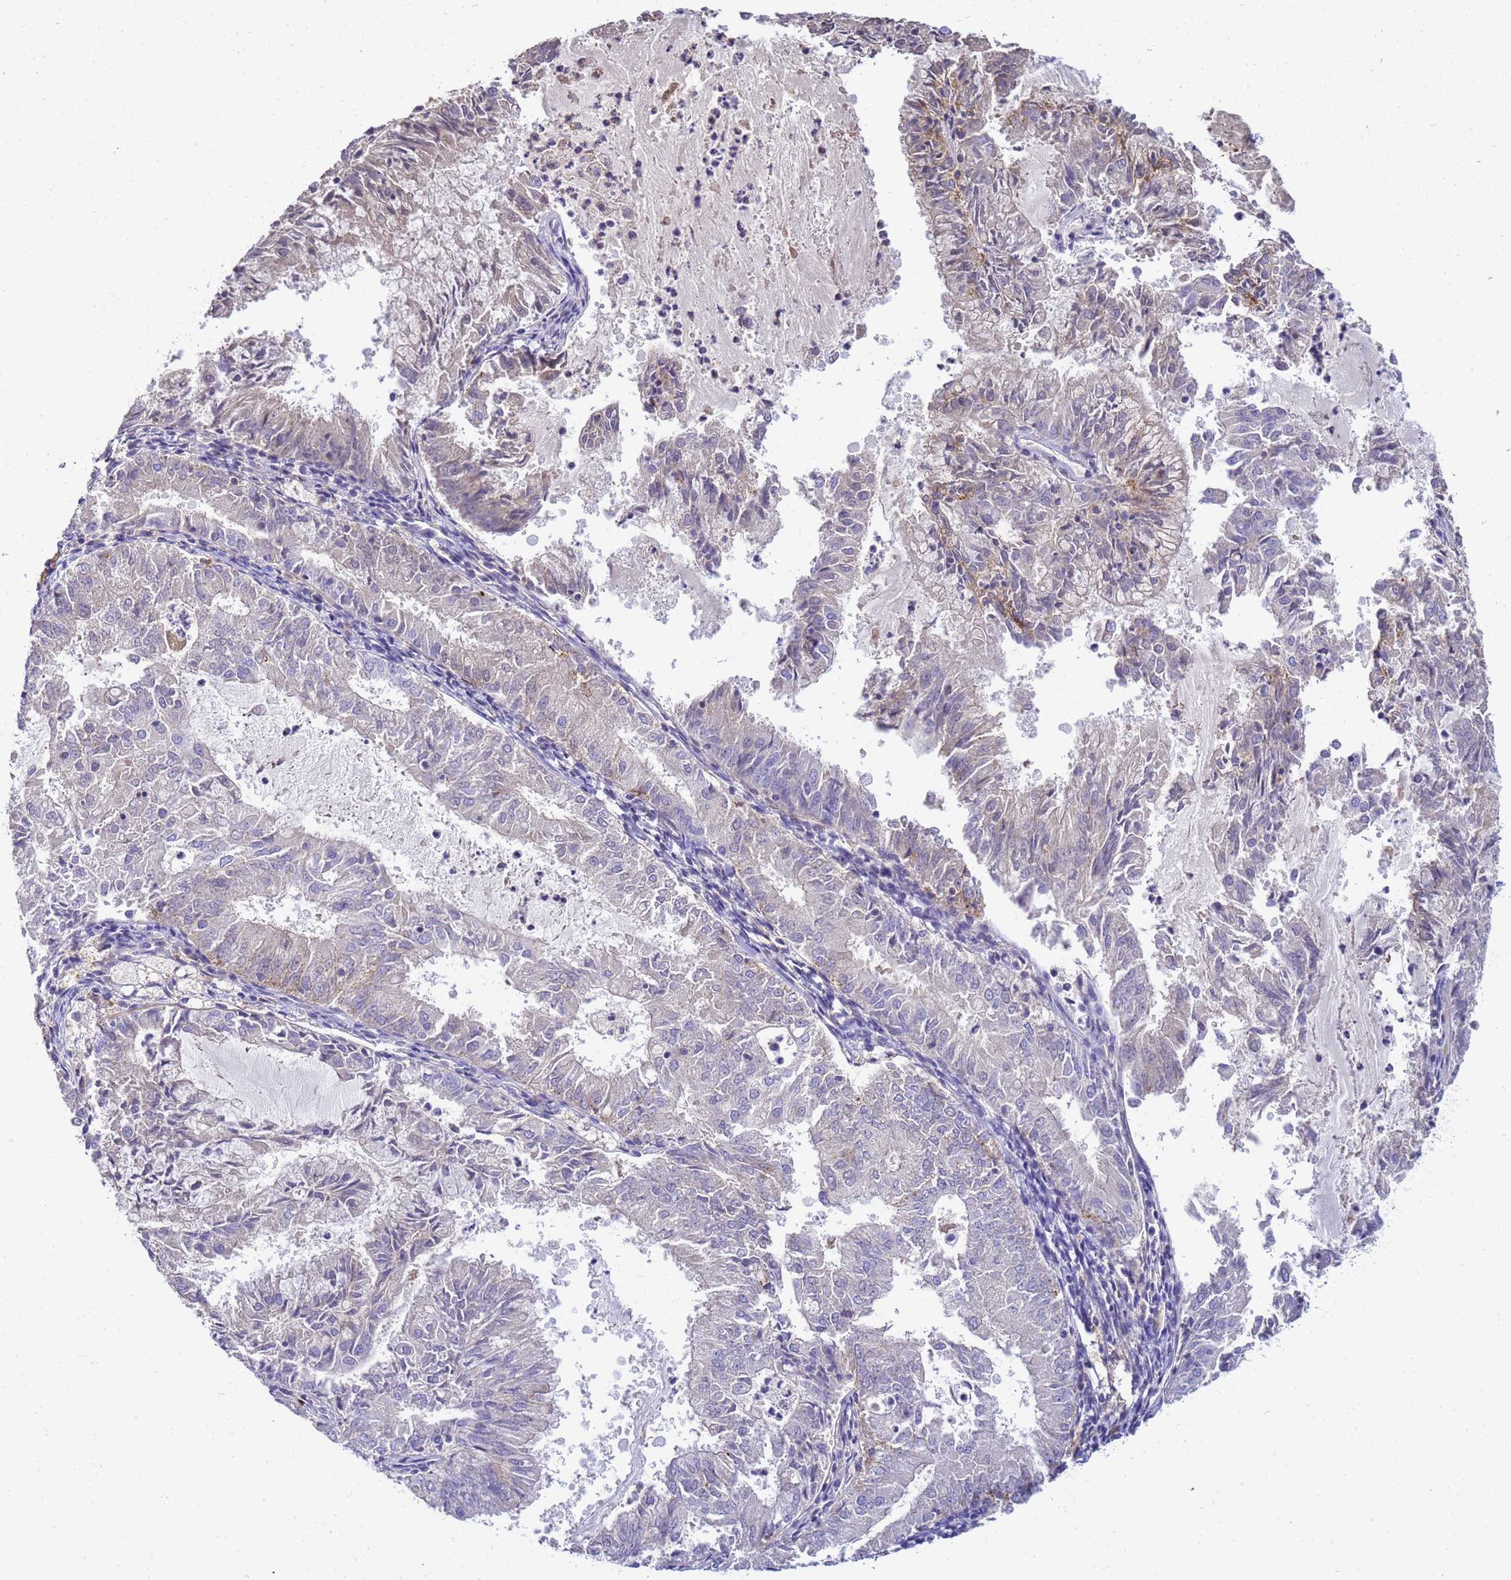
{"staining": {"intensity": "negative", "quantity": "none", "location": "none"}, "tissue": "endometrial cancer", "cell_type": "Tumor cells", "image_type": "cancer", "snomed": [{"axis": "morphology", "description": "Adenocarcinoma, NOS"}, {"axis": "topography", "description": "Endometrium"}], "caption": "Endometrial adenocarcinoma was stained to show a protein in brown. There is no significant positivity in tumor cells.", "gene": "TBCD", "patient": {"sex": "female", "age": 57}}